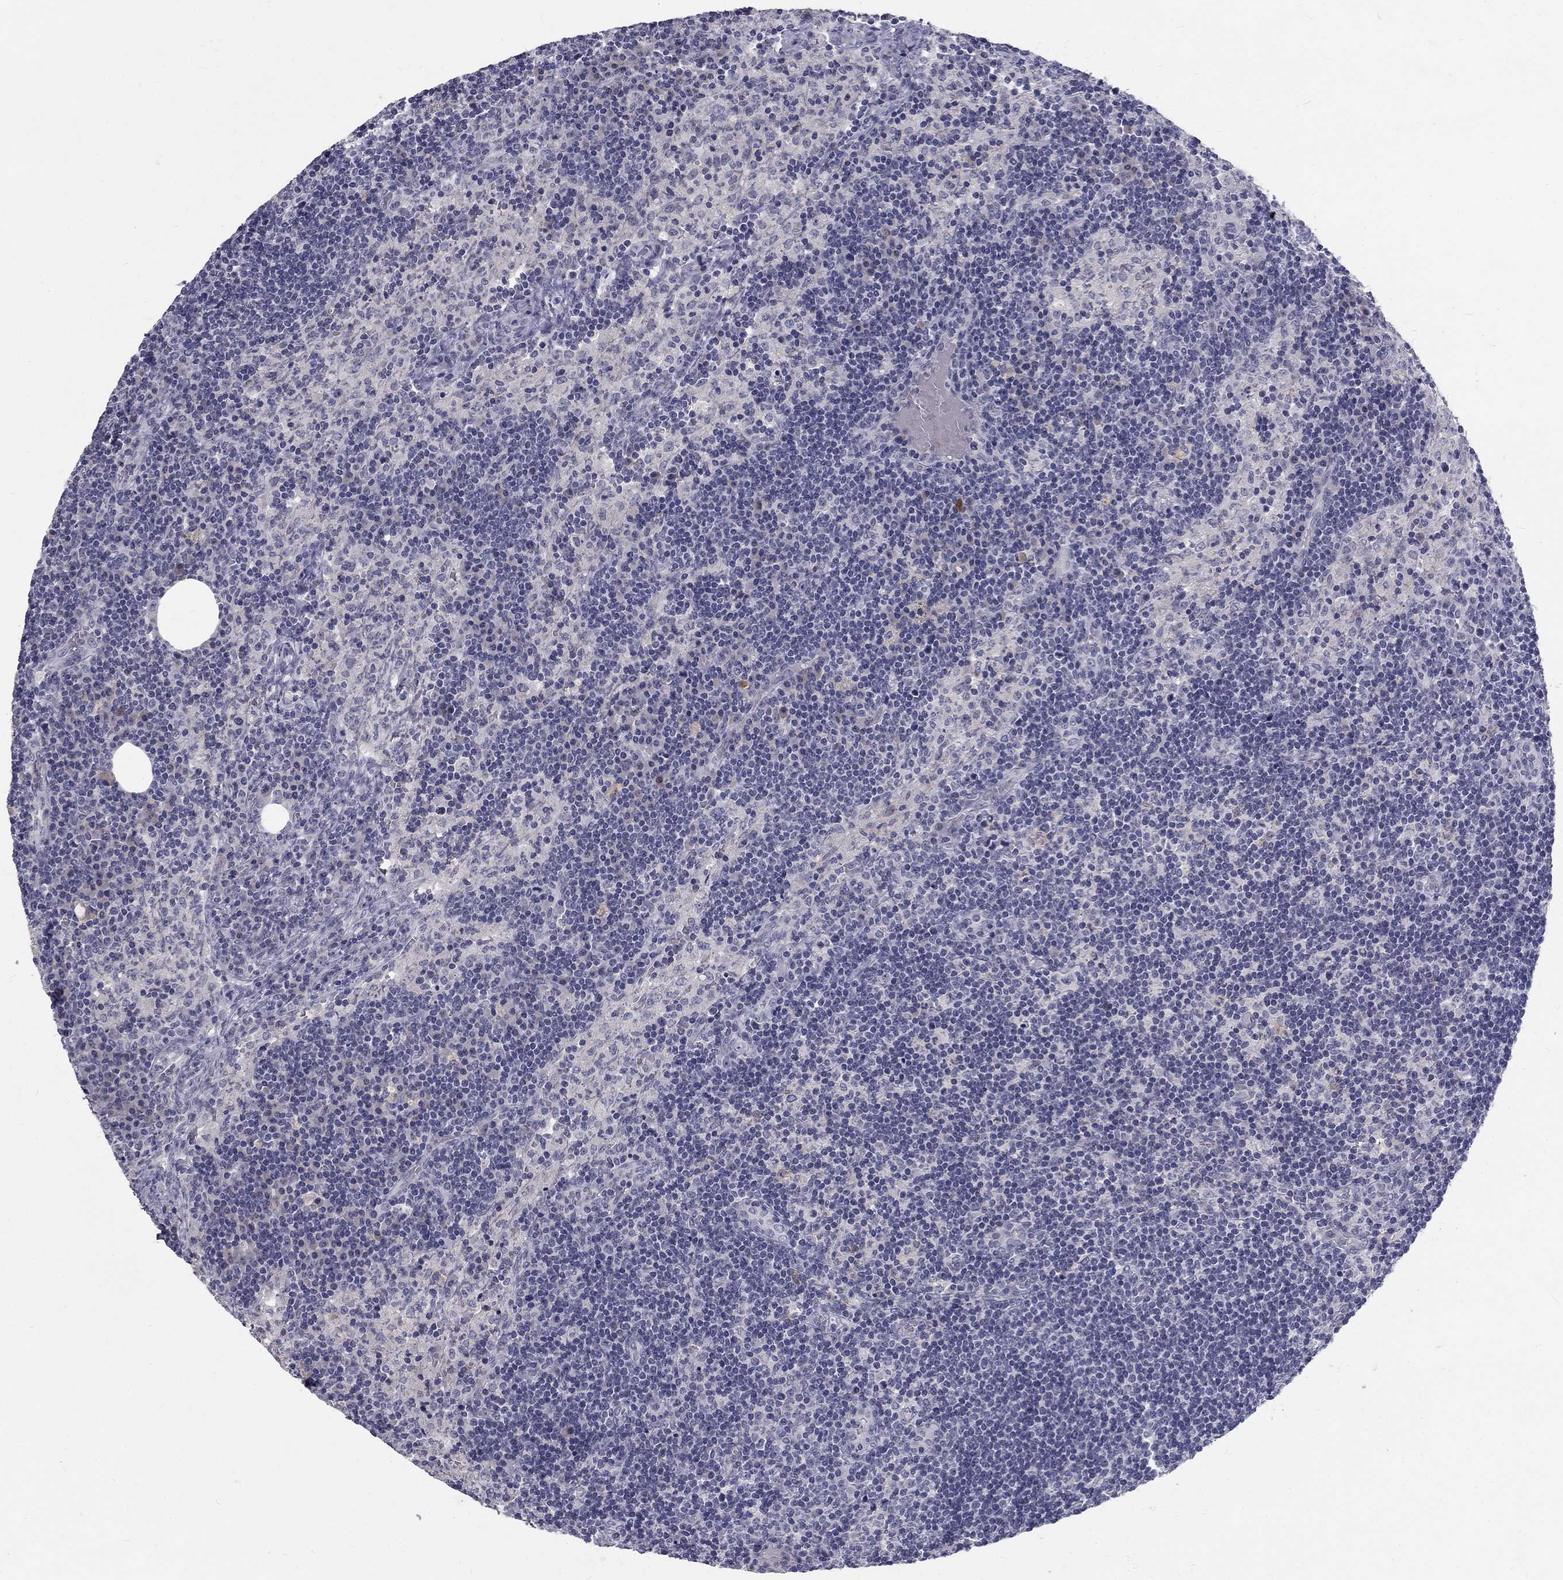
{"staining": {"intensity": "negative", "quantity": "none", "location": "none"}, "tissue": "lymph node", "cell_type": "Germinal center cells", "image_type": "normal", "snomed": [{"axis": "morphology", "description": "Normal tissue, NOS"}, {"axis": "topography", "description": "Lymph node"}], "caption": "DAB (3,3'-diaminobenzidine) immunohistochemical staining of normal lymph node reveals no significant staining in germinal center cells. Nuclei are stained in blue.", "gene": "NOS1", "patient": {"sex": "male", "age": 63}}